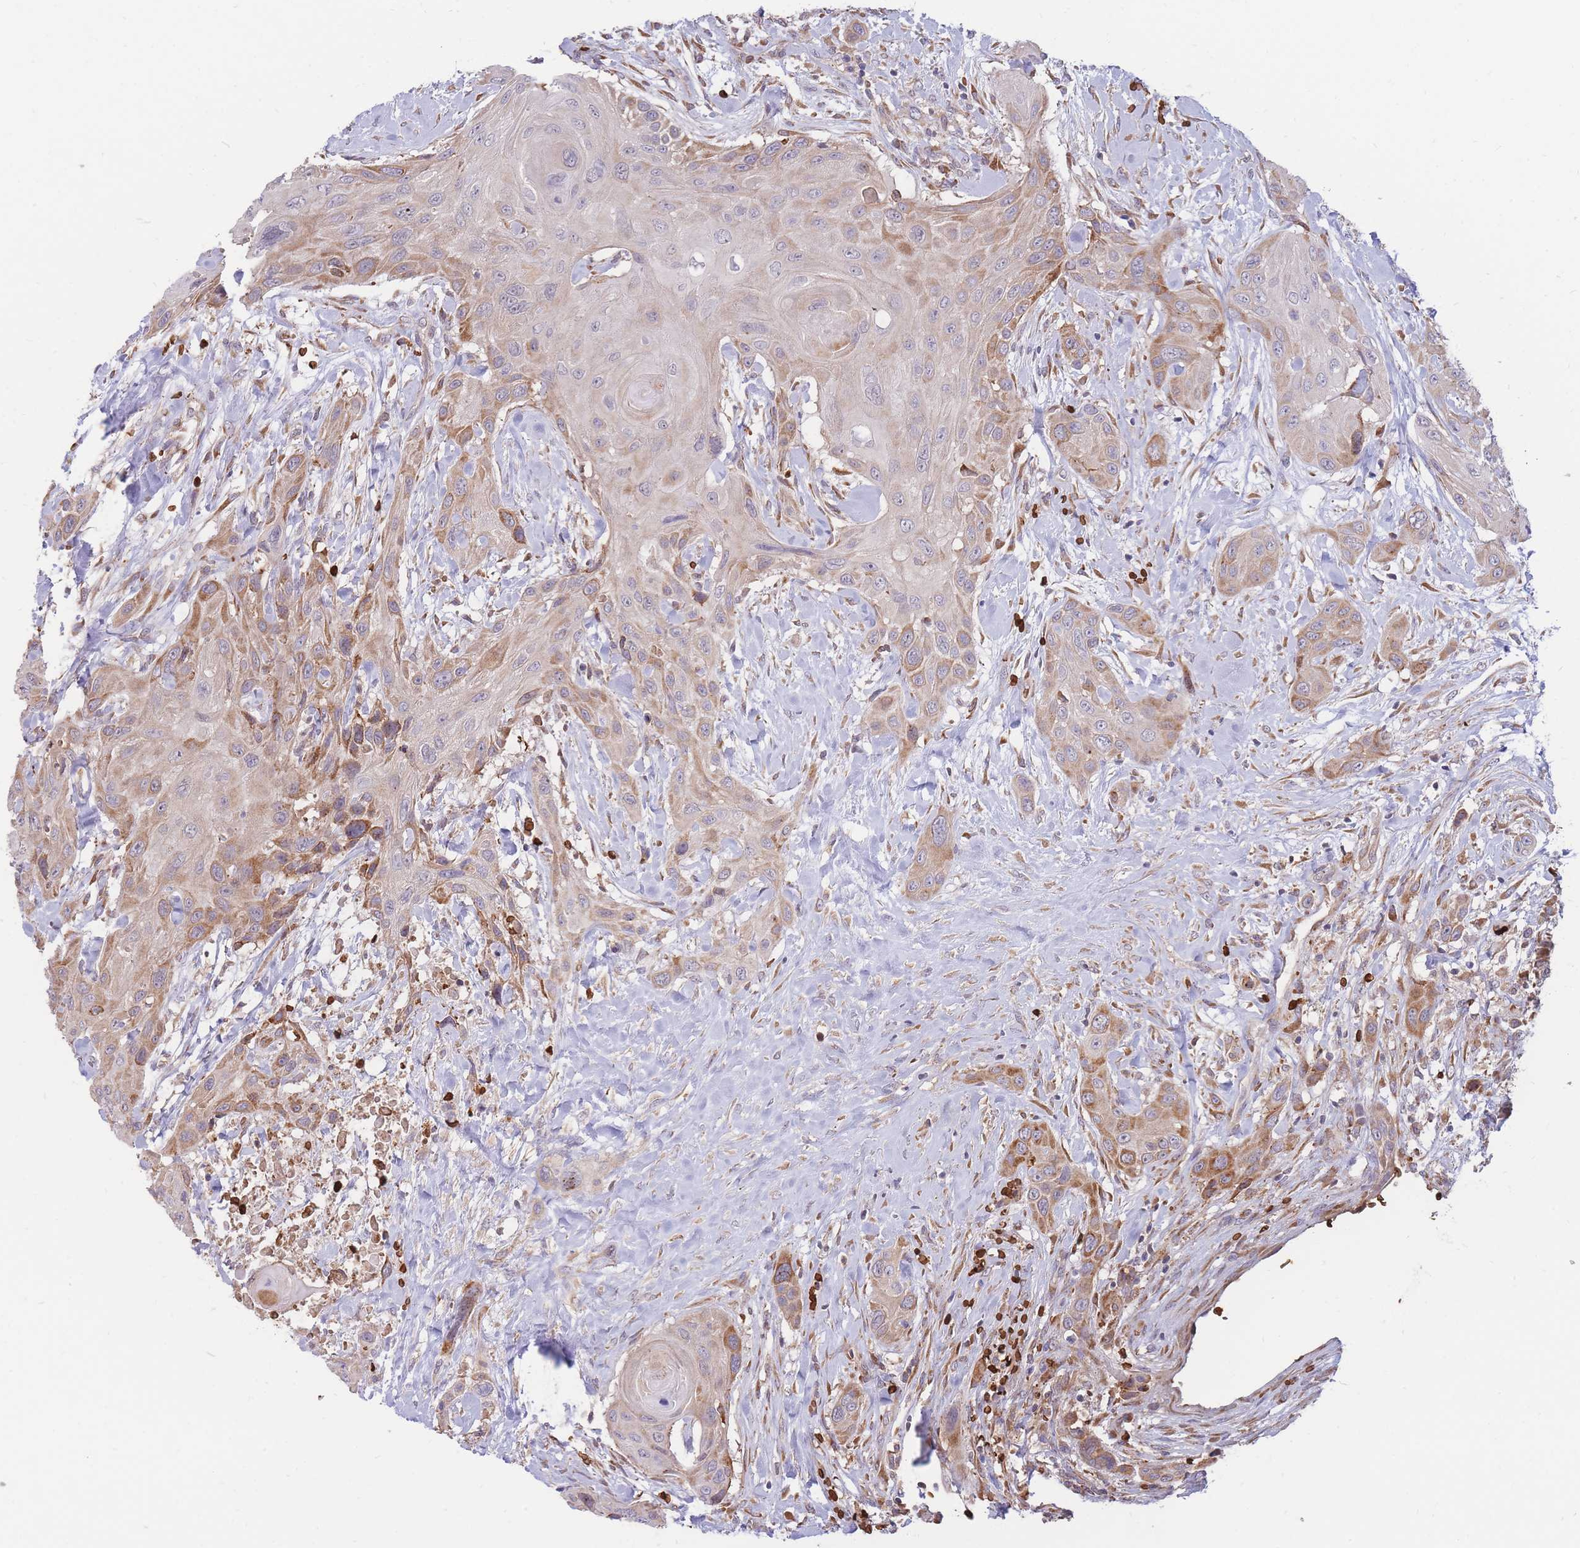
{"staining": {"intensity": "moderate", "quantity": "25%-75%", "location": "cytoplasmic/membranous"}, "tissue": "head and neck cancer", "cell_type": "Tumor cells", "image_type": "cancer", "snomed": [{"axis": "morphology", "description": "Squamous cell carcinoma, NOS"}, {"axis": "topography", "description": "Head-Neck"}], "caption": "Human squamous cell carcinoma (head and neck) stained with a brown dye exhibits moderate cytoplasmic/membranous positive positivity in about 25%-75% of tumor cells.", "gene": "ATP10D", "patient": {"sex": "male", "age": 81}}